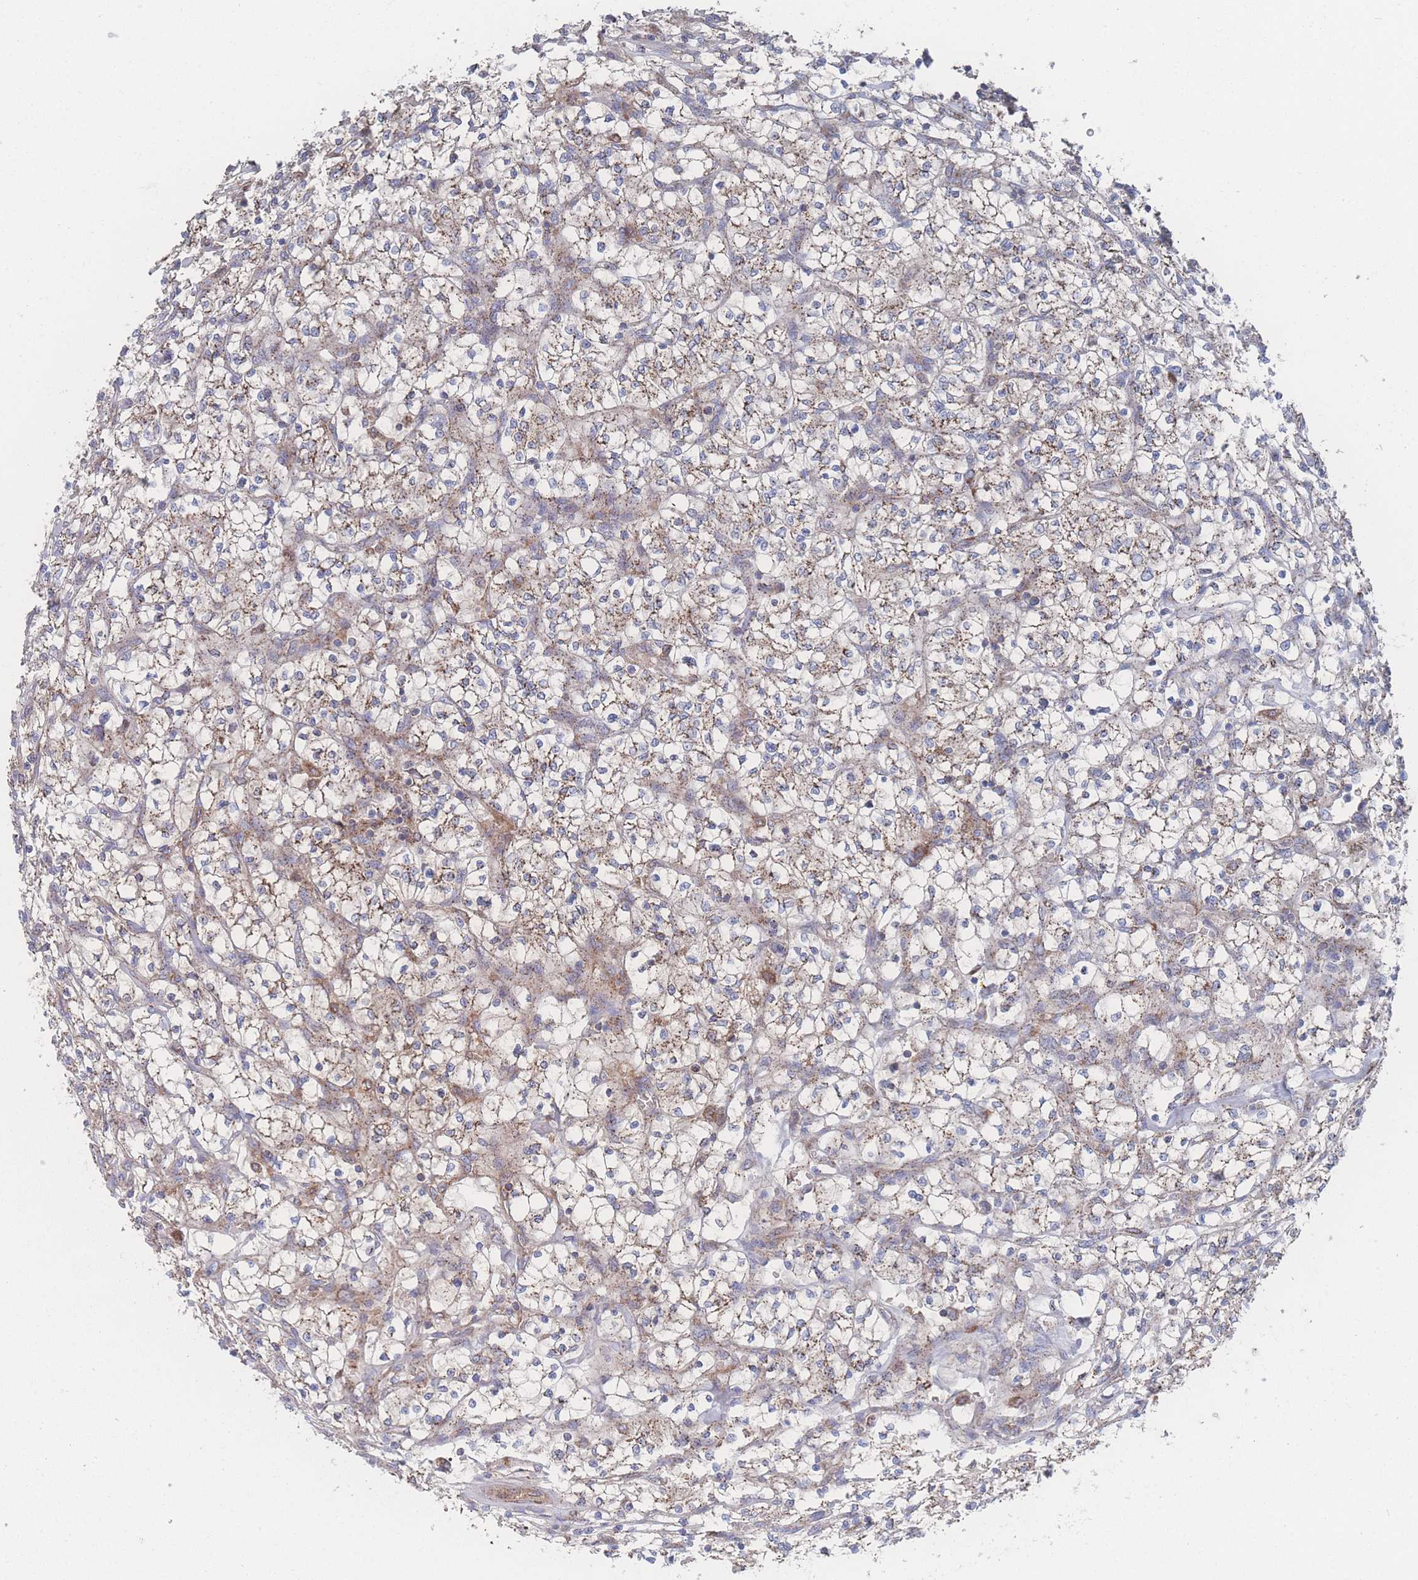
{"staining": {"intensity": "moderate", "quantity": "25%-75%", "location": "cytoplasmic/membranous"}, "tissue": "renal cancer", "cell_type": "Tumor cells", "image_type": "cancer", "snomed": [{"axis": "morphology", "description": "Adenocarcinoma, NOS"}, {"axis": "topography", "description": "Kidney"}], "caption": "The immunohistochemical stain highlights moderate cytoplasmic/membranous positivity in tumor cells of renal adenocarcinoma tissue.", "gene": "PEX14", "patient": {"sex": "female", "age": 64}}